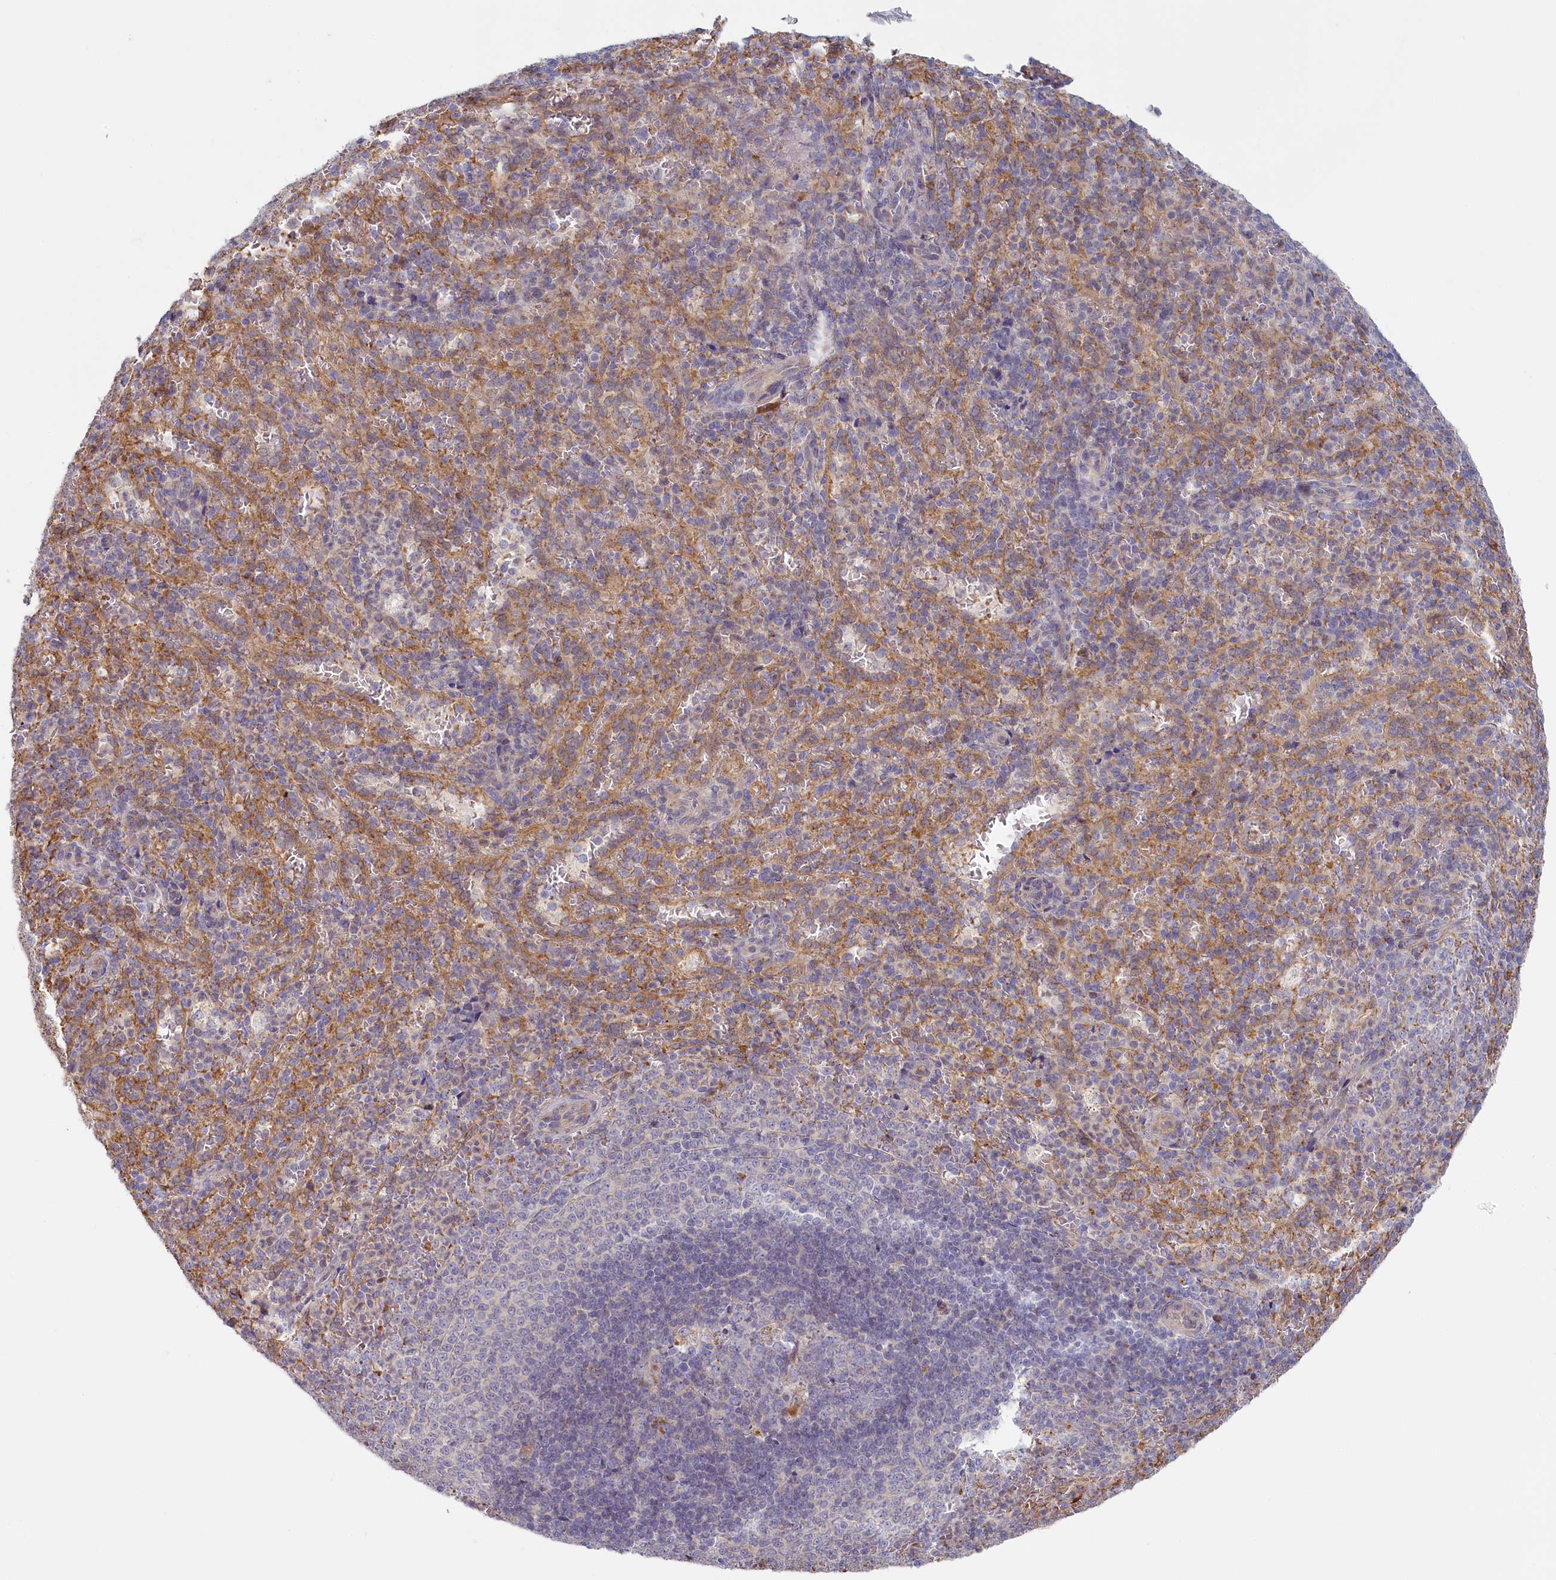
{"staining": {"intensity": "negative", "quantity": "none", "location": "none"}, "tissue": "spleen", "cell_type": "Cells in red pulp", "image_type": "normal", "snomed": [{"axis": "morphology", "description": "Normal tissue, NOS"}, {"axis": "topography", "description": "Spleen"}], "caption": "Spleen was stained to show a protein in brown. There is no significant expression in cells in red pulp.", "gene": "INTS4", "patient": {"sex": "female", "age": 21}}